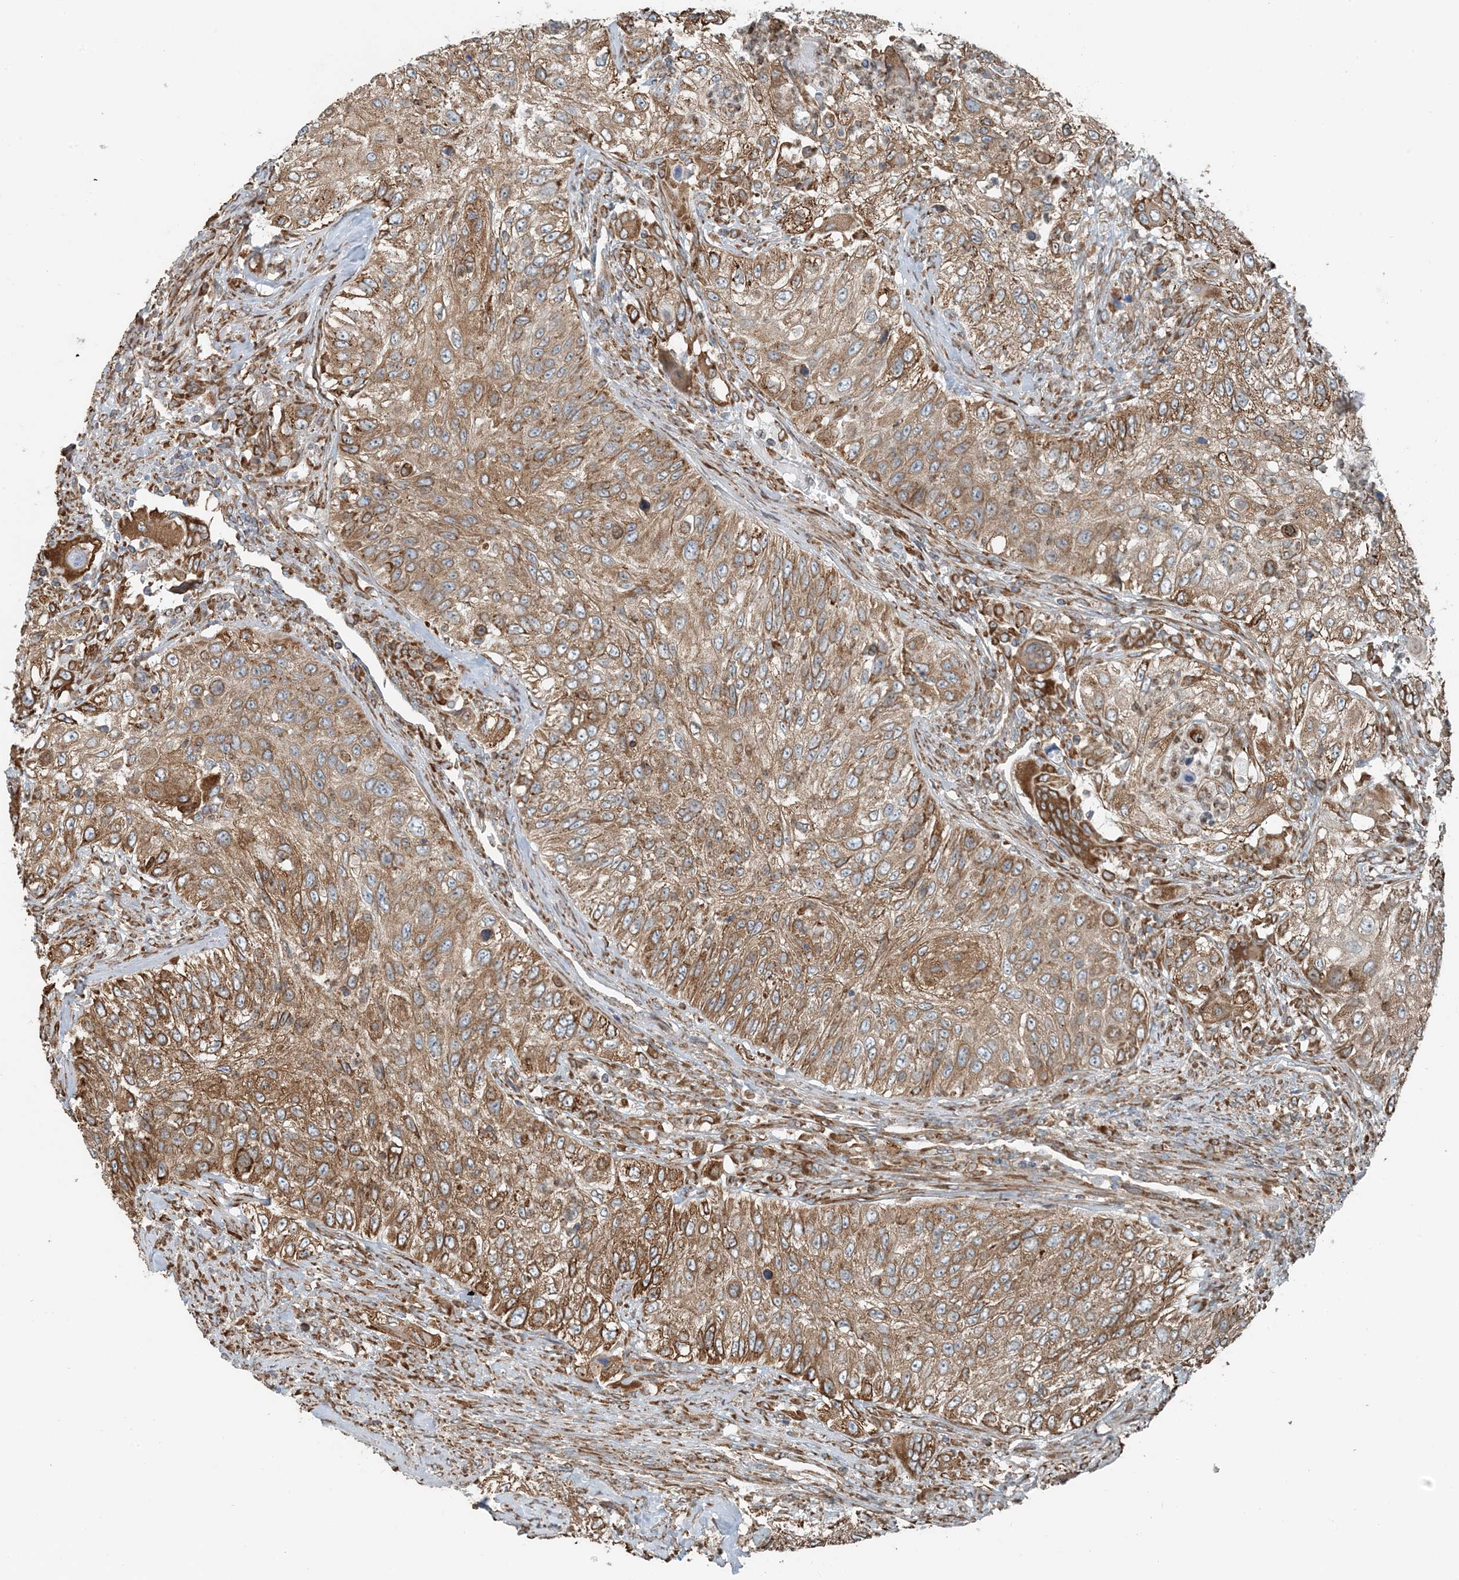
{"staining": {"intensity": "moderate", "quantity": ">75%", "location": "cytoplasmic/membranous"}, "tissue": "urothelial cancer", "cell_type": "Tumor cells", "image_type": "cancer", "snomed": [{"axis": "morphology", "description": "Urothelial carcinoma, High grade"}, {"axis": "topography", "description": "Urinary bladder"}], "caption": "Protein staining exhibits moderate cytoplasmic/membranous staining in approximately >75% of tumor cells in urothelial cancer. Nuclei are stained in blue.", "gene": "CERKL", "patient": {"sex": "female", "age": 60}}